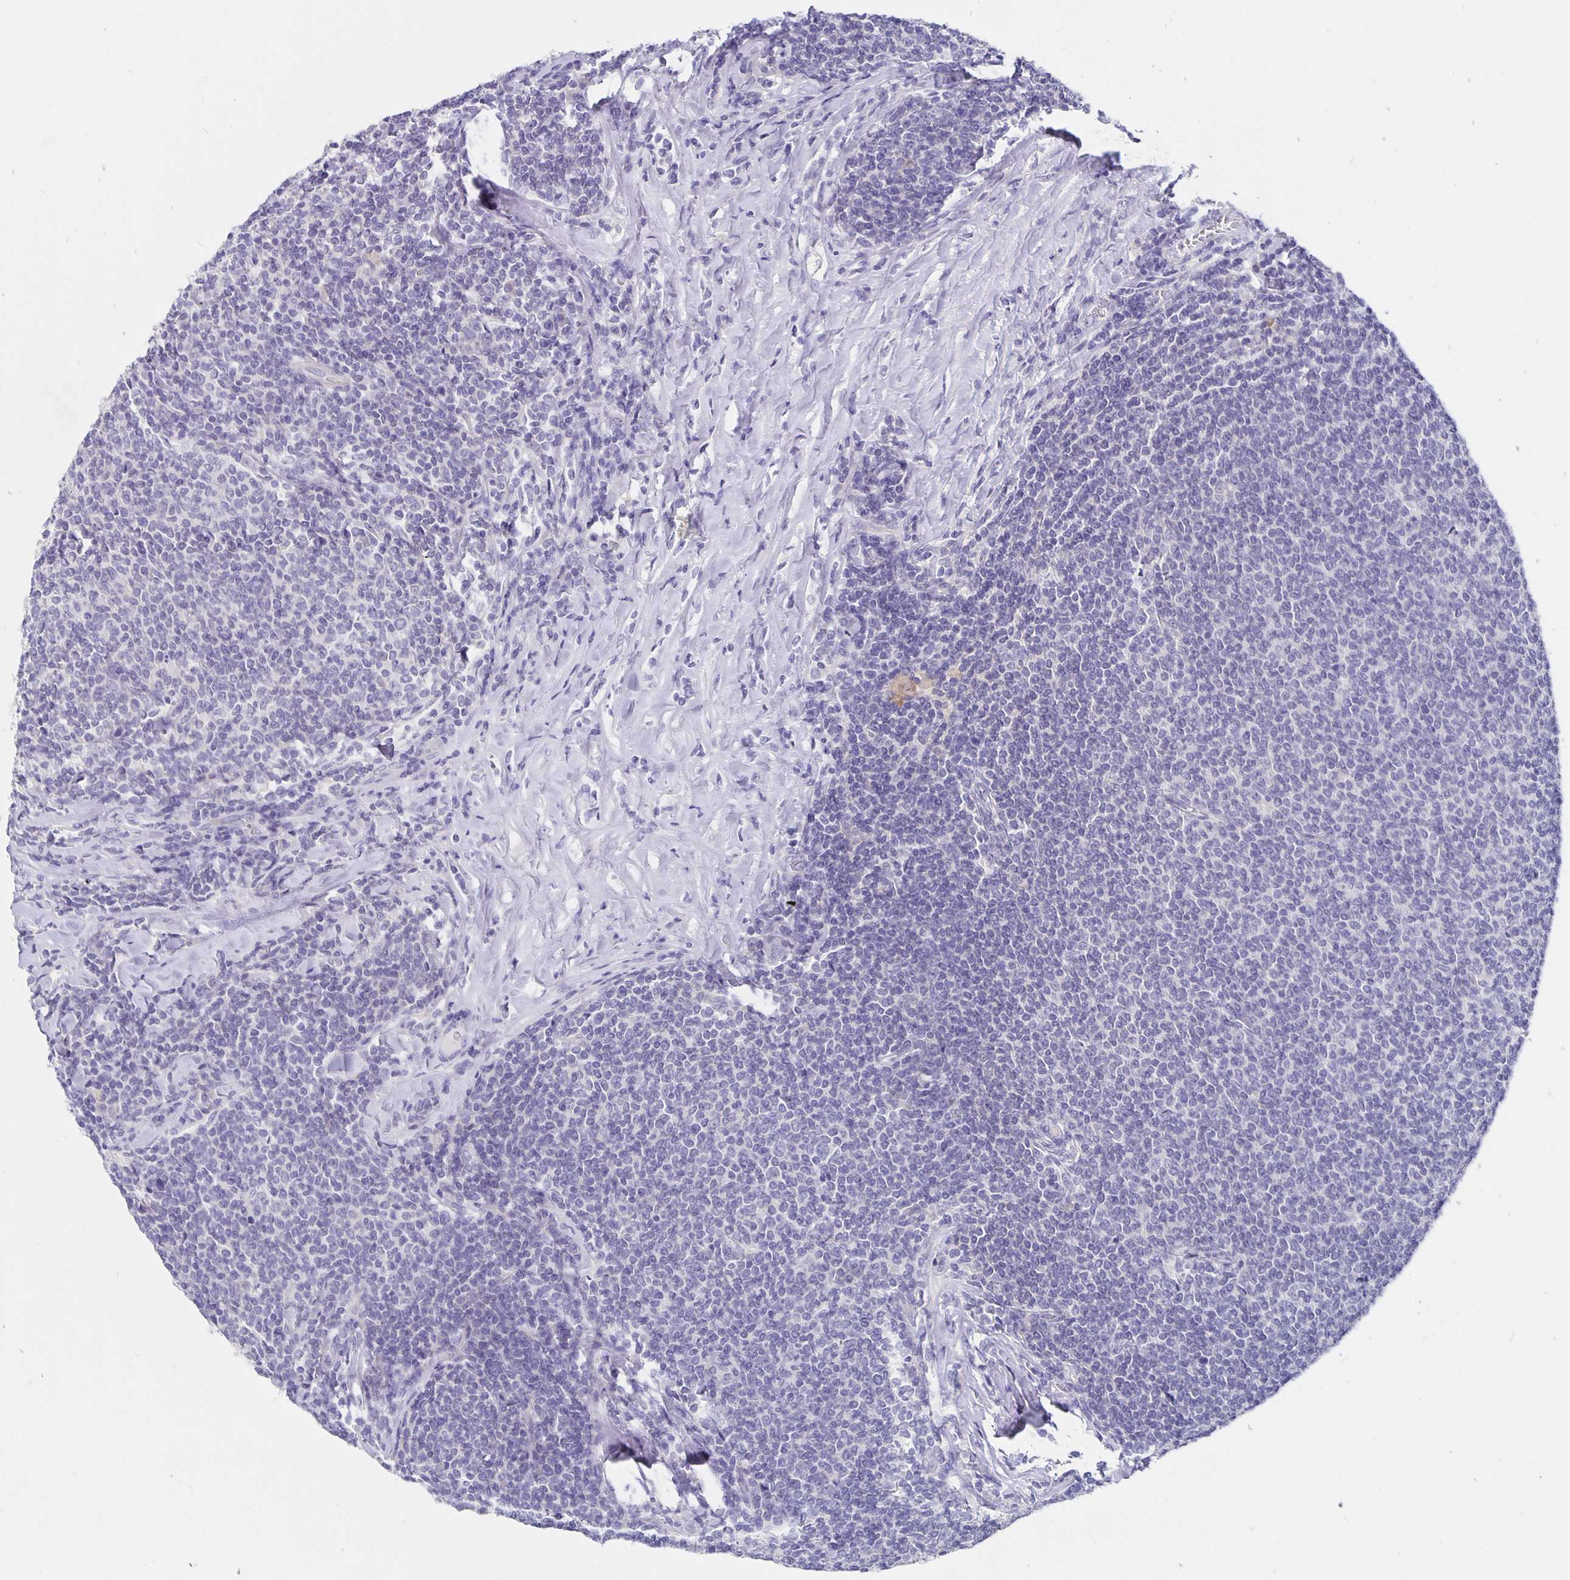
{"staining": {"intensity": "negative", "quantity": "none", "location": "none"}, "tissue": "lymphoma", "cell_type": "Tumor cells", "image_type": "cancer", "snomed": [{"axis": "morphology", "description": "Malignant lymphoma, non-Hodgkin's type, Low grade"}, {"axis": "topography", "description": "Lymph node"}], "caption": "The photomicrograph displays no significant staining in tumor cells of lymphoma. The staining was performed using DAB to visualize the protein expression in brown, while the nuclei were stained in blue with hematoxylin (Magnification: 20x).", "gene": "CFAP74", "patient": {"sex": "male", "age": 52}}